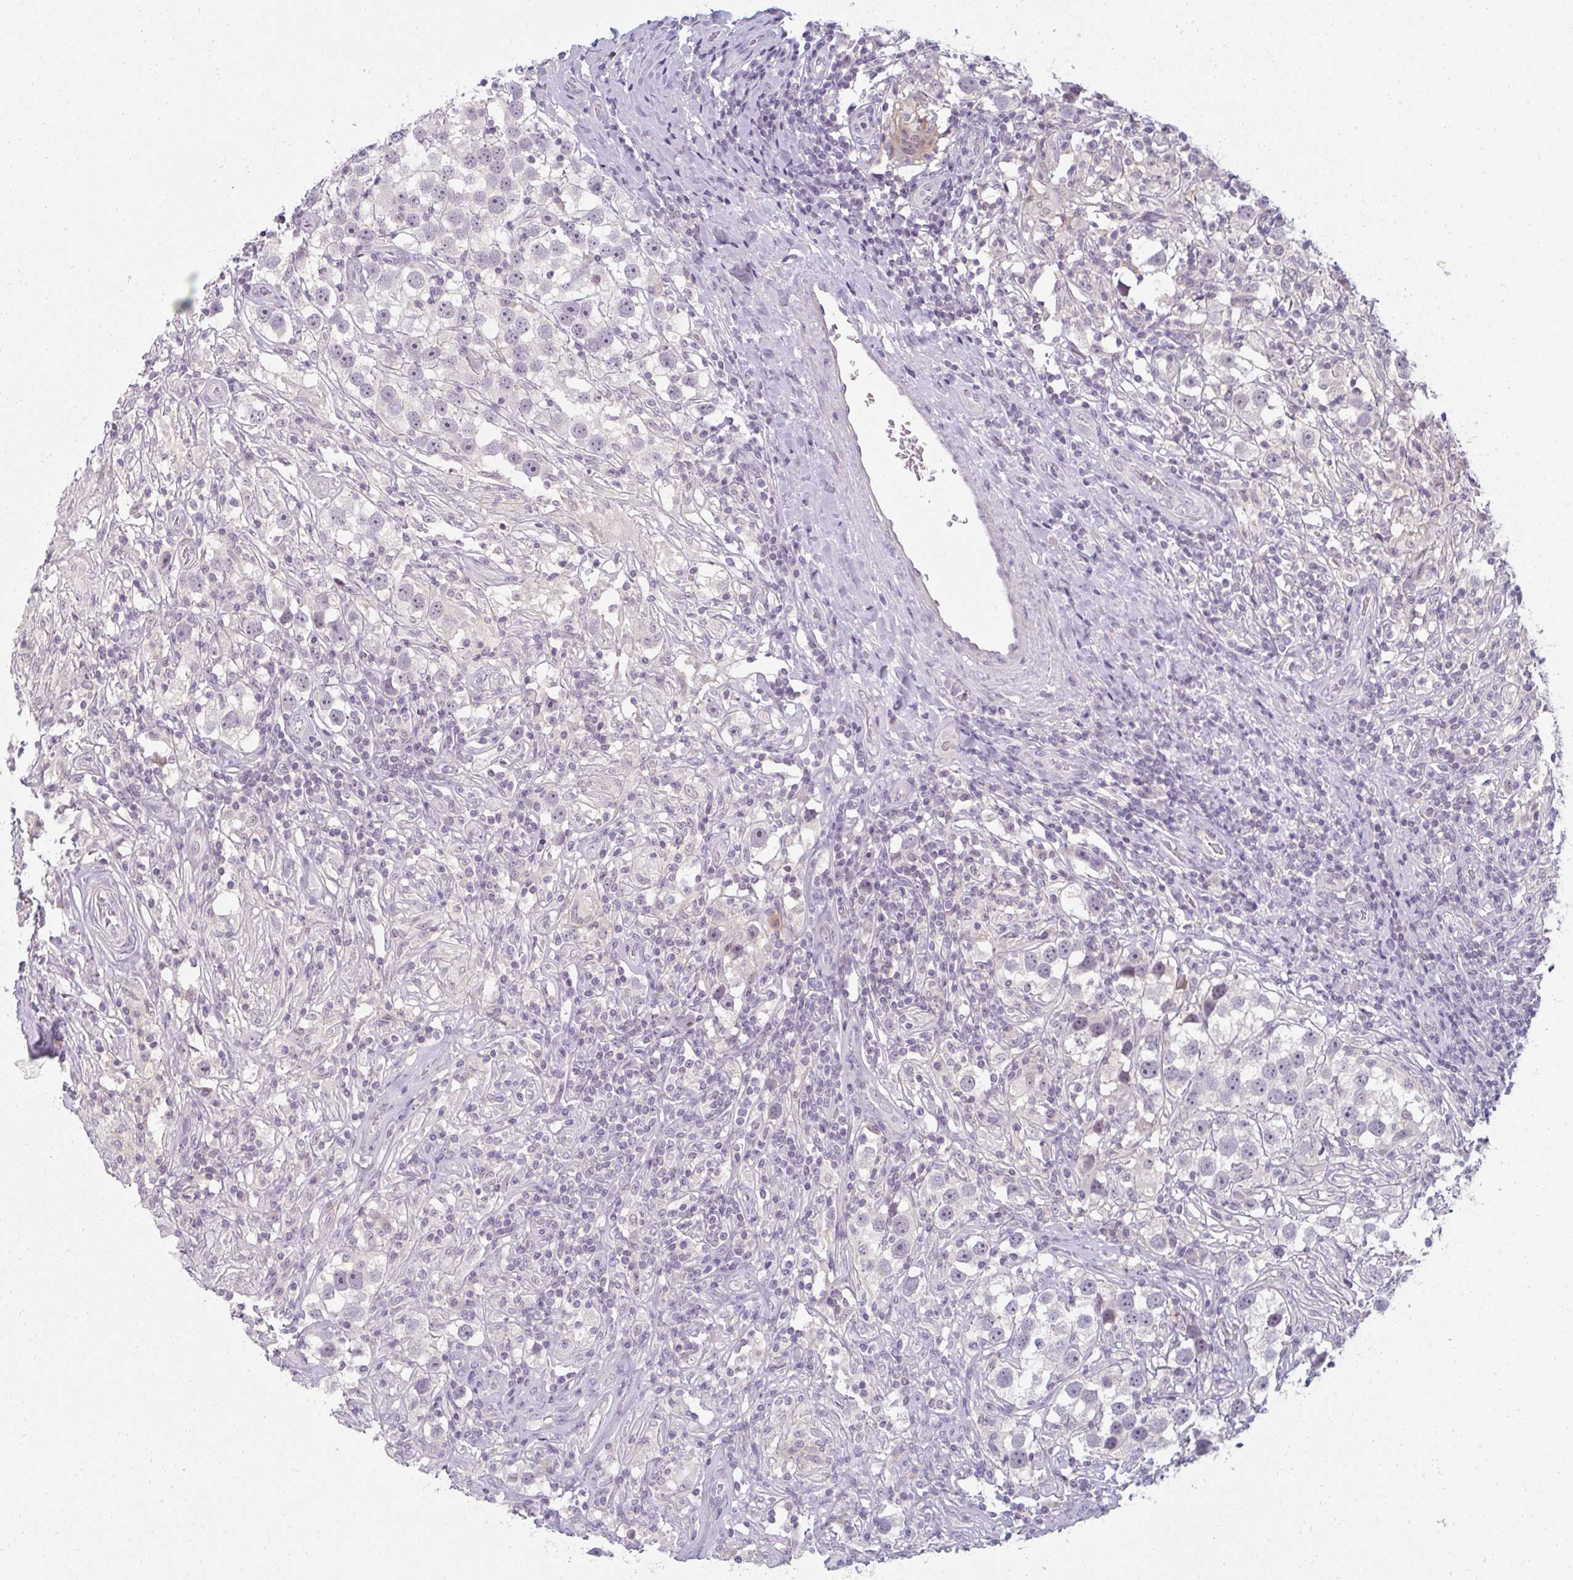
{"staining": {"intensity": "weak", "quantity": "<25%", "location": "nuclear"}, "tissue": "testis cancer", "cell_type": "Tumor cells", "image_type": "cancer", "snomed": [{"axis": "morphology", "description": "Seminoma, NOS"}, {"axis": "topography", "description": "Testis"}], "caption": "This is an immunohistochemistry (IHC) micrograph of human testis cancer. There is no staining in tumor cells.", "gene": "PPFIA4", "patient": {"sex": "male", "age": 49}}